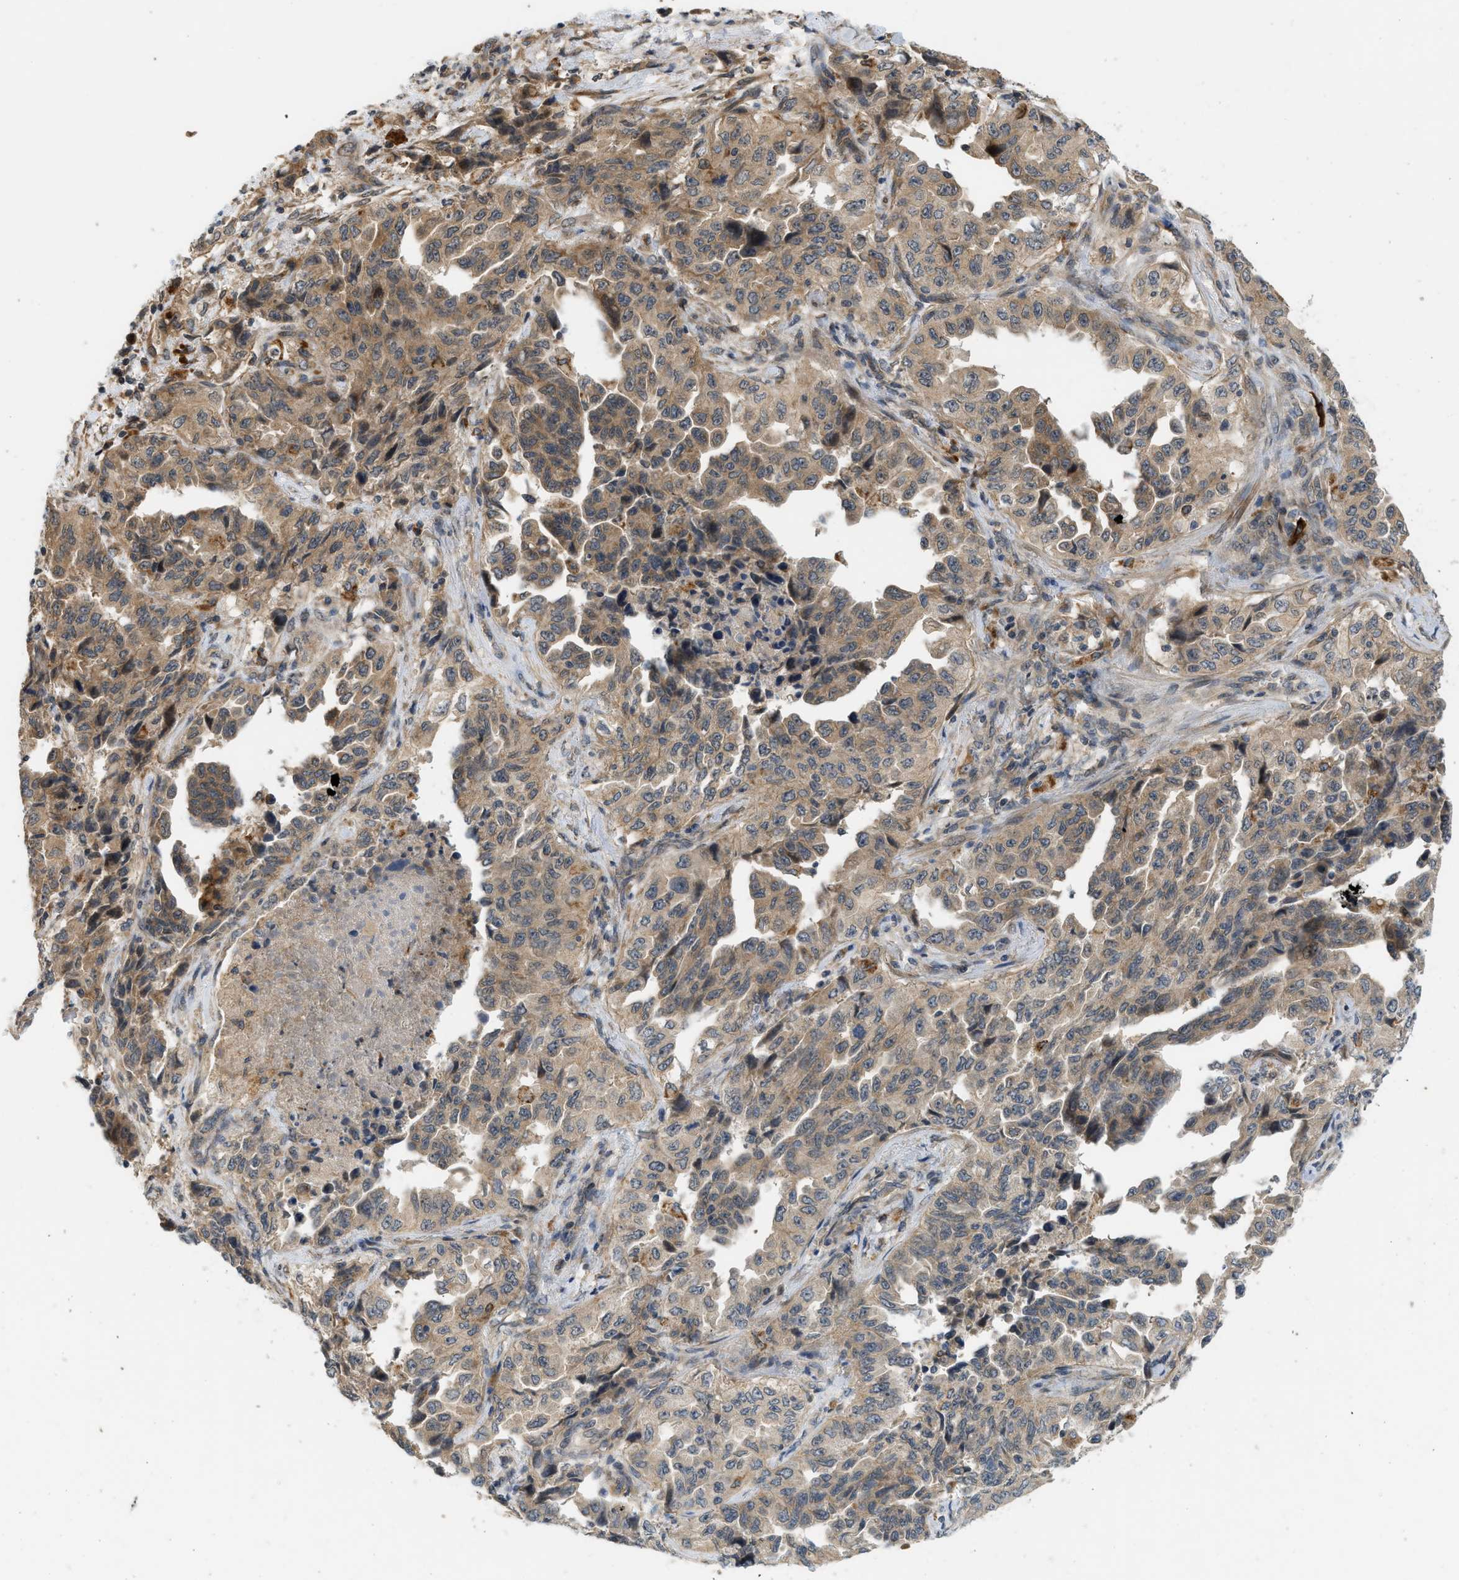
{"staining": {"intensity": "moderate", "quantity": ">75%", "location": "cytoplasmic/membranous"}, "tissue": "lung cancer", "cell_type": "Tumor cells", "image_type": "cancer", "snomed": [{"axis": "morphology", "description": "Adenocarcinoma, NOS"}, {"axis": "topography", "description": "Lung"}], "caption": "Immunohistochemical staining of adenocarcinoma (lung) demonstrates medium levels of moderate cytoplasmic/membranous protein positivity in approximately >75% of tumor cells. Nuclei are stained in blue.", "gene": "ADCY8", "patient": {"sex": "female", "age": 51}}